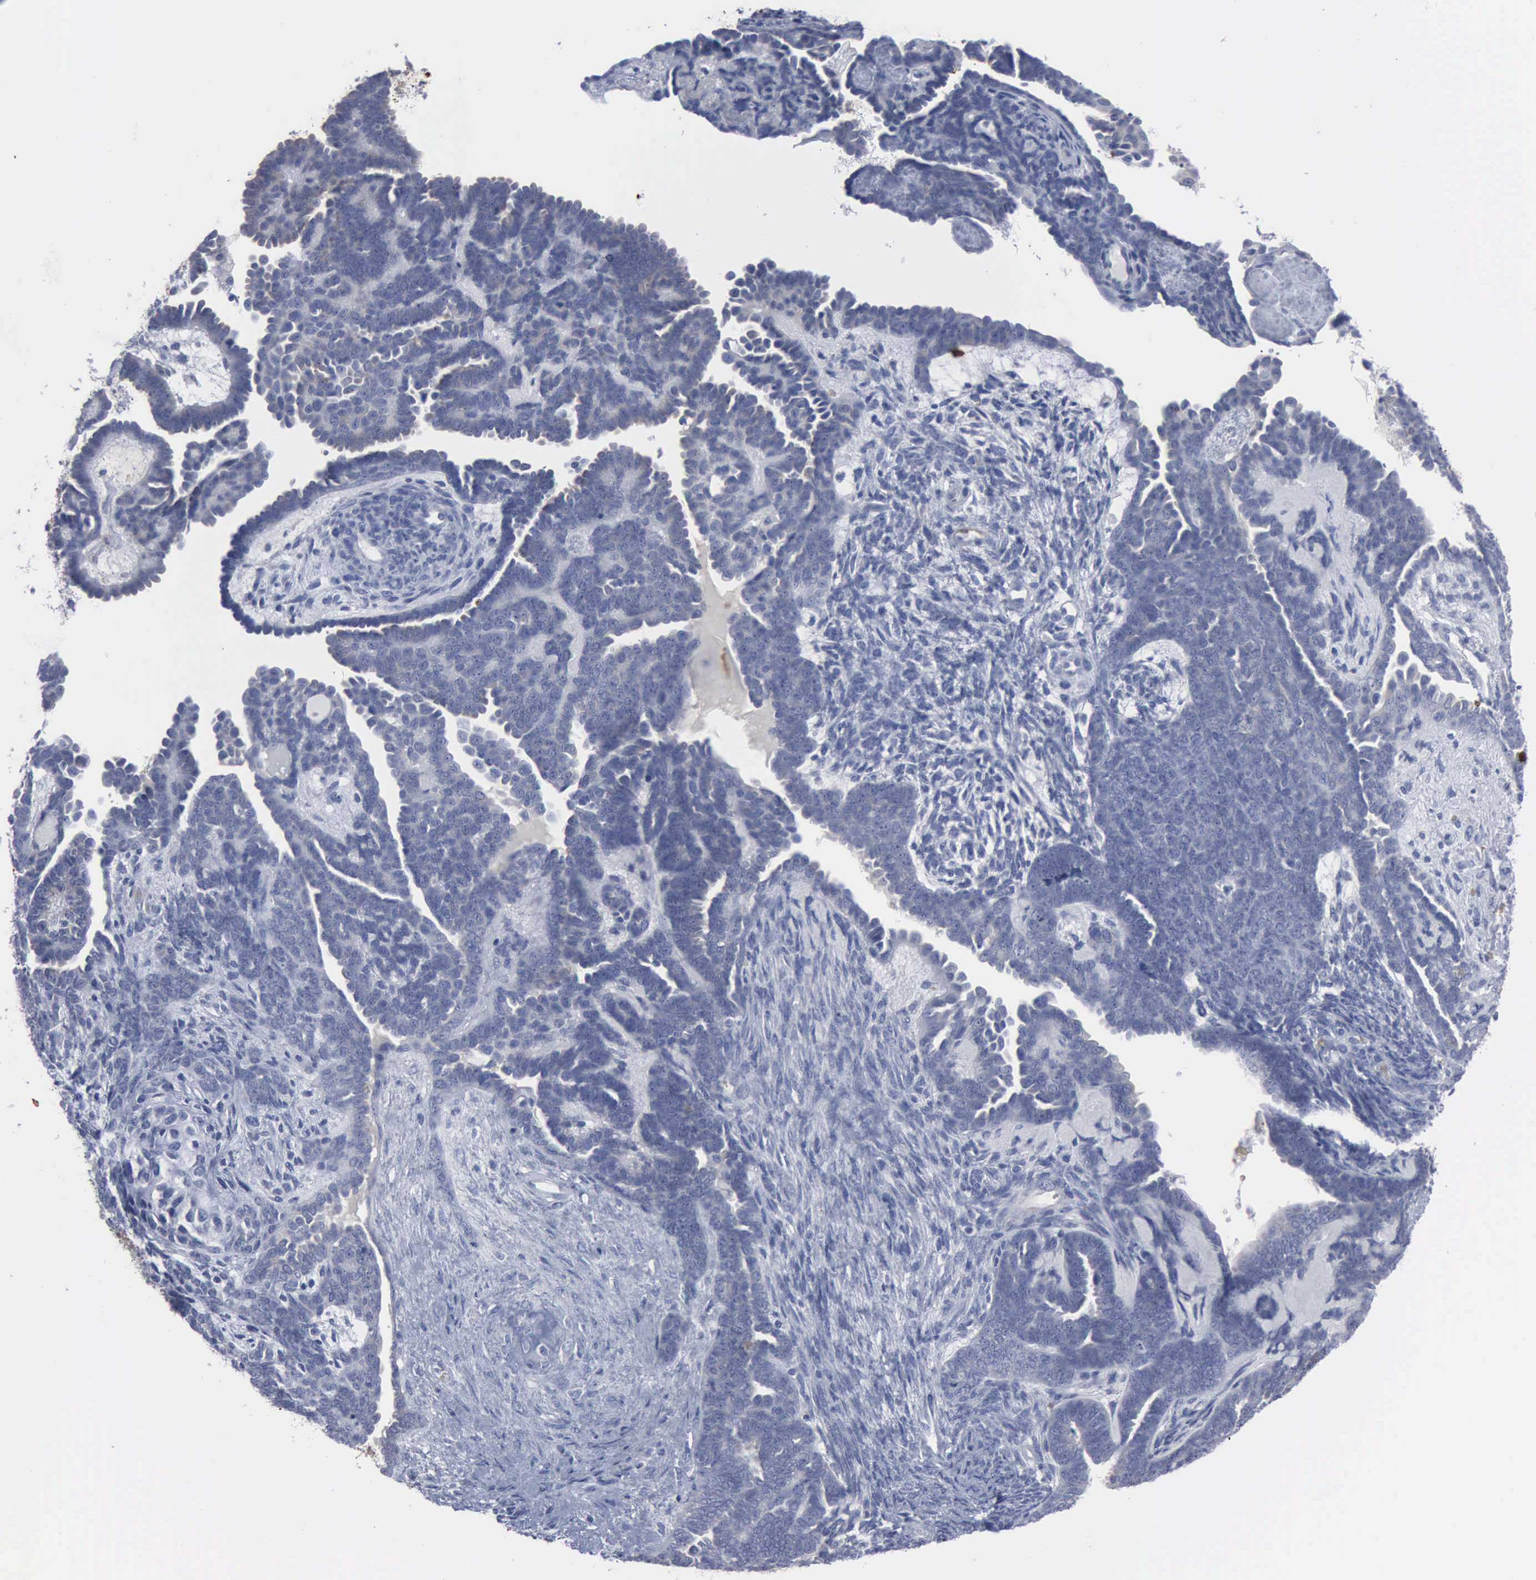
{"staining": {"intensity": "weak", "quantity": "<25%", "location": "cytoplasmic/membranous"}, "tissue": "endometrial cancer", "cell_type": "Tumor cells", "image_type": "cancer", "snomed": [{"axis": "morphology", "description": "Neoplasm, malignant, NOS"}, {"axis": "topography", "description": "Endometrium"}], "caption": "IHC histopathology image of neoplastic tissue: human endometrial cancer (malignant neoplasm) stained with DAB exhibits no significant protein positivity in tumor cells. (DAB (3,3'-diaminobenzidine) immunohistochemistry visualized using brightfield microscopy, high magnification).", "gene": "TGFB1", "patient": {"sex": "female", "age": 74}}